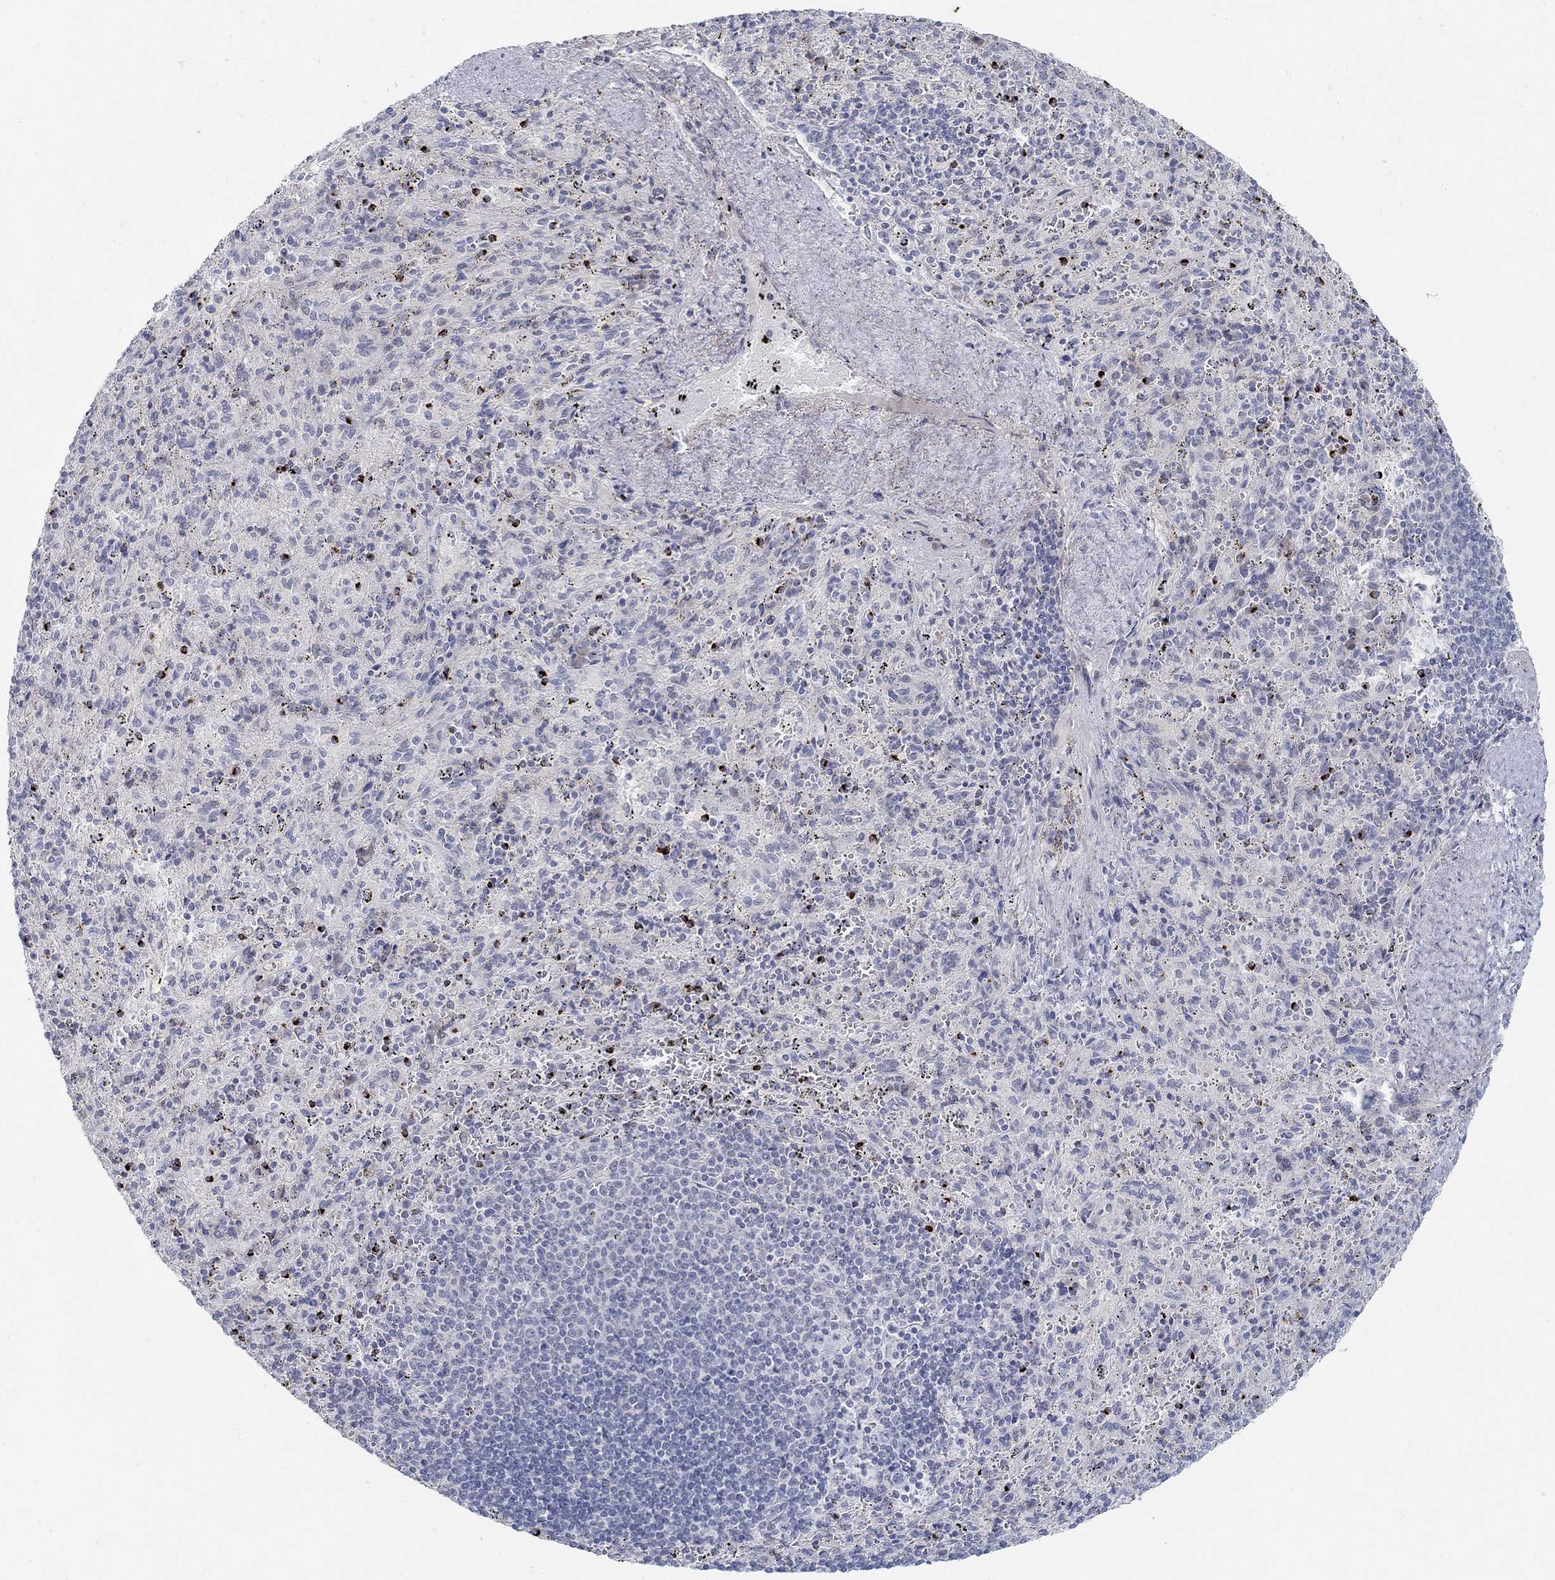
{"staining": {"intensity": "negative", "quantity": "none", "location": "none"}, "tissue": "spleen", "cell_type": "Cells in red pulp", "image_type": "normal", "snomed": [{"axis": "morphology", "description": "Normal tissue, NOS"}, {"axis": "topography", "description": "Spleen"}], "caption": "The immunohistochemistry (IHC) image has no significant staining in cells in red pulp of spleen.", "gene": "ANO7", "patient": {"sex": "male", "age": 57}}